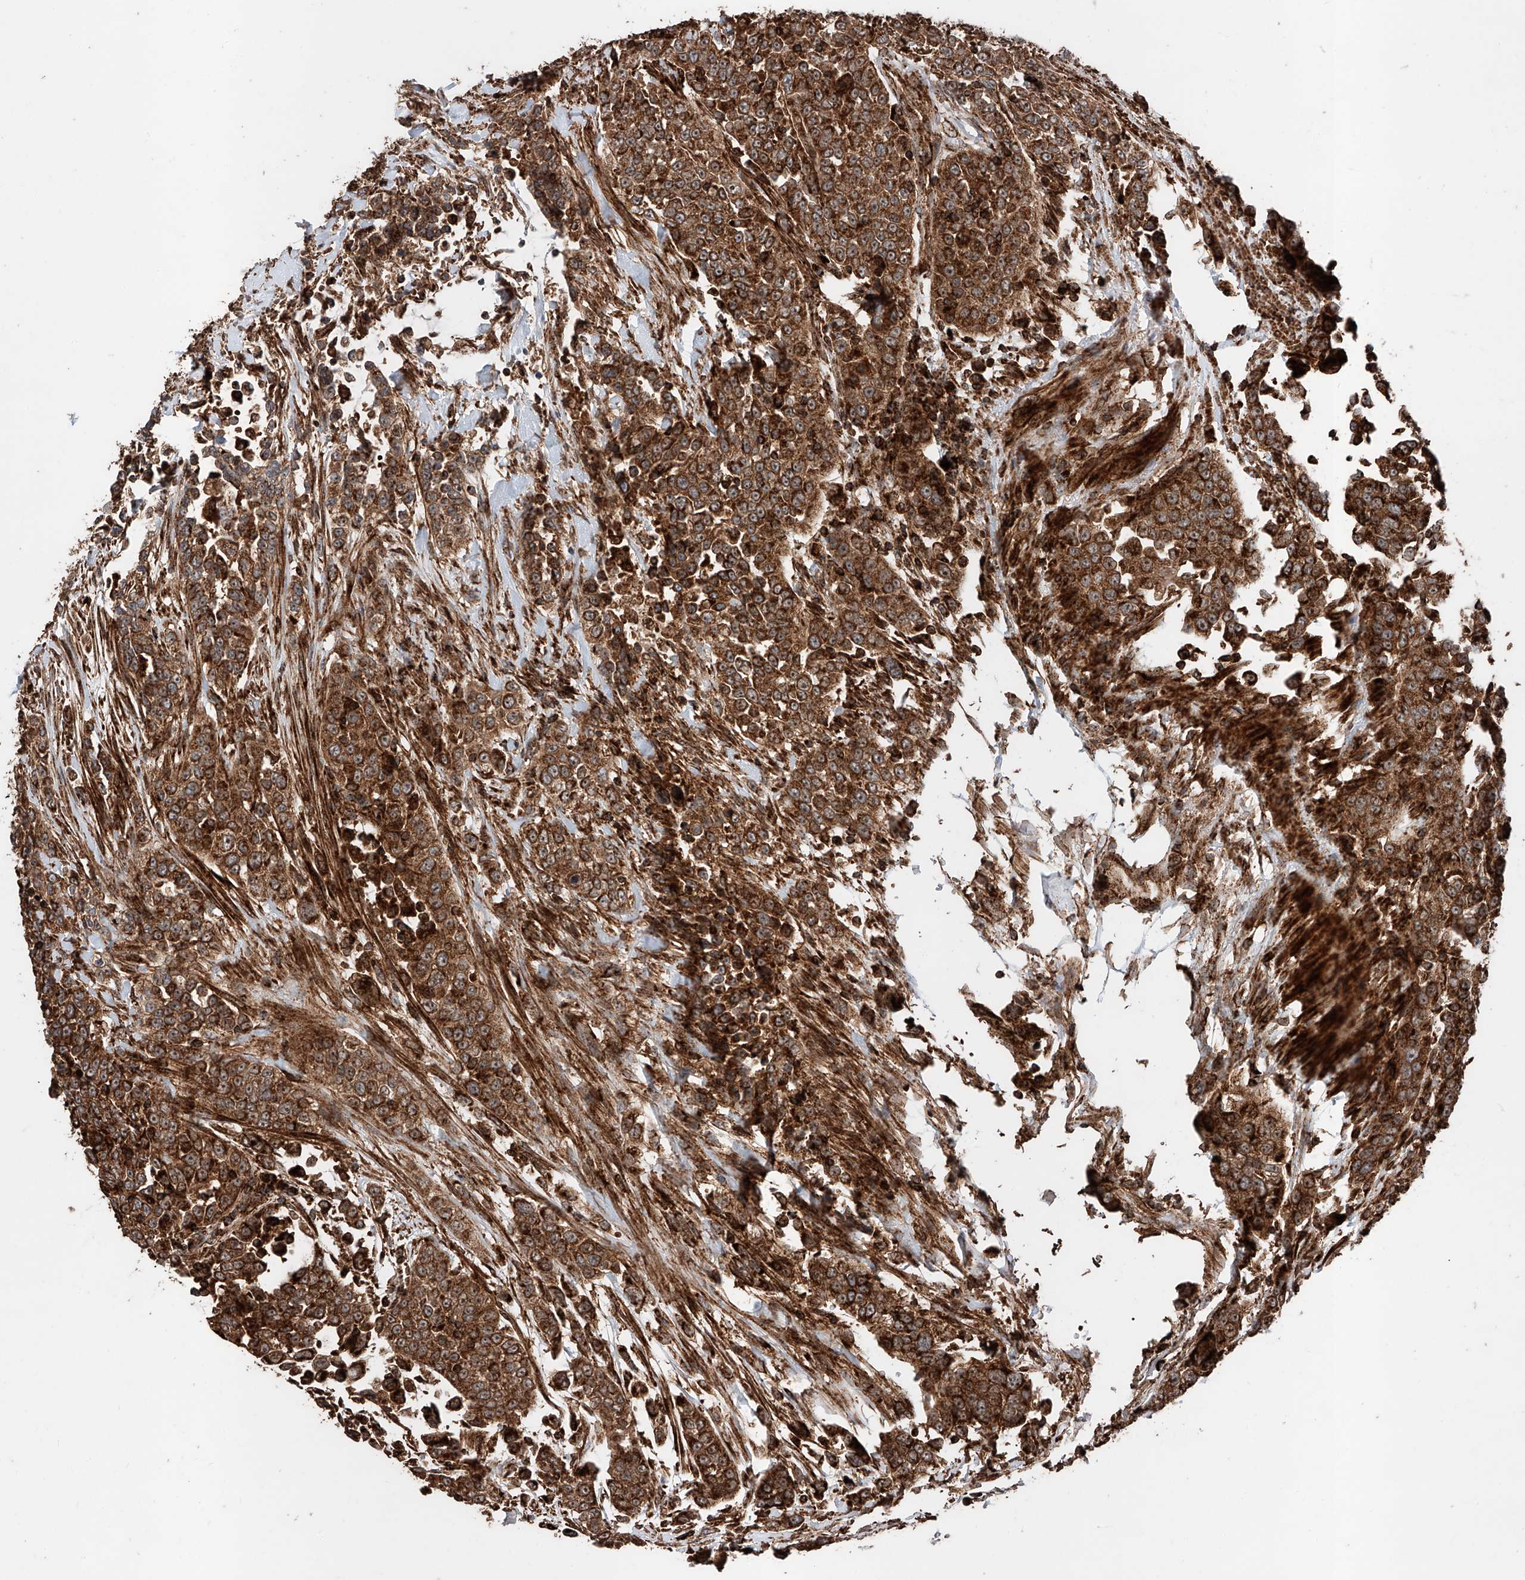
{"staining": {"intensity": "strong", "quantity": ">75%", "location": "cytoplasmic/membranous"}, "tissue": "urothelial cancer", "cell_type": "Tumor cells", "image_type": "cancer", "snomed": [{"axis": "morphology", "description": "Urothelial carcinoma, High grade"}, {"axis": "topography", "description": "Urinary bladder"}], "caption": "Immunohistochemical staining of urothelial carcinoma (high-grade) demonstrates high levels of strong cytoplasmic/membranous protein staining in about >75% of tumor cells.", "gene": "PISD", "patient": {"sex": "female", "age": 80}}